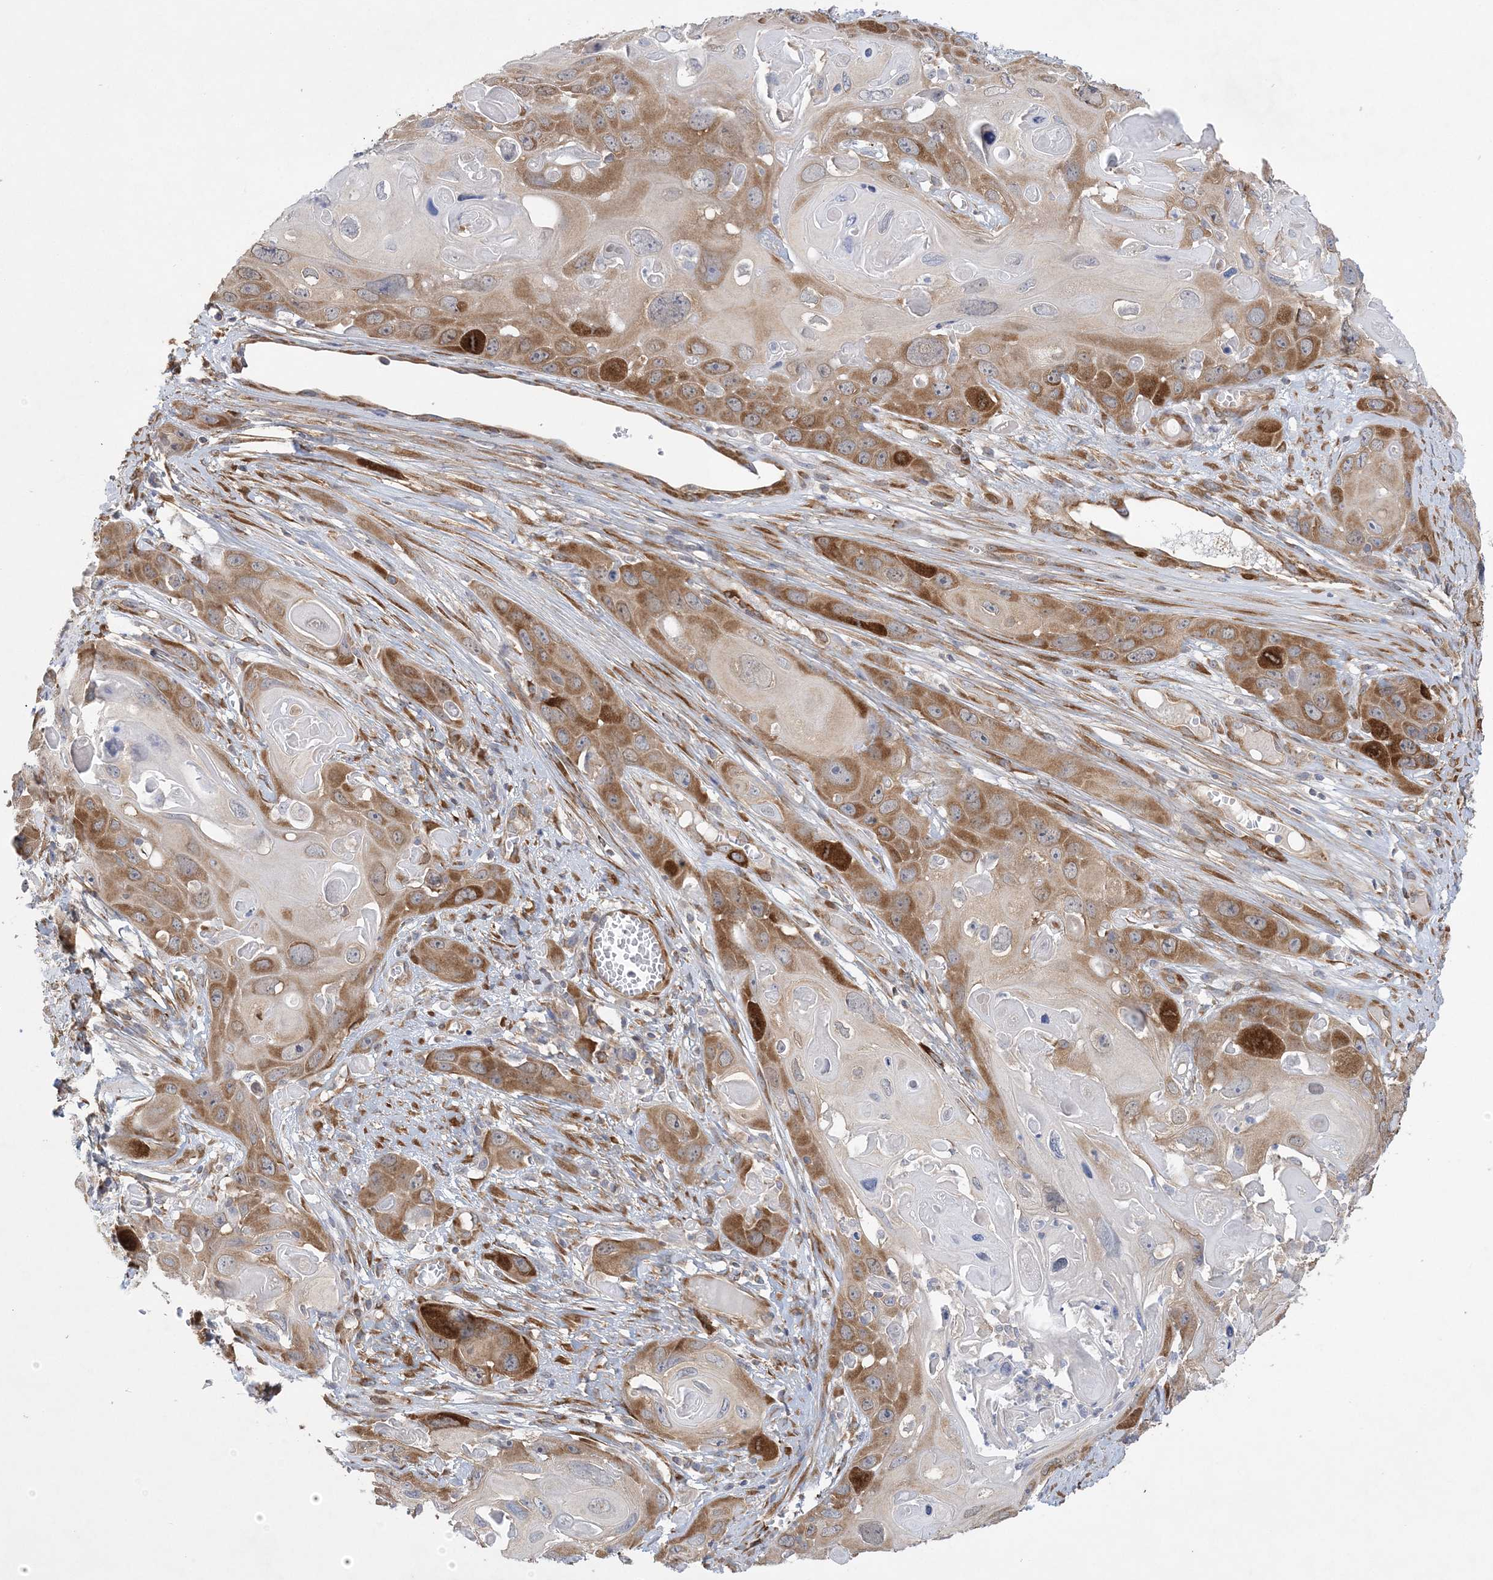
{"staining": {"intensity": "moderate", "quantity": "25%-75%", "location": "cytoplasmic/membranous"}, "tissue": "skin cancer", "cell_type": "Tumor cells", "image_type": "cancer", "snomed": [{"axis": "morphology", "description": "Squamous cell carcinoma, NOS"}, {"axis": "topography", "description": "Skin"}], "caption": "Skin squamous cell carcinoma was stained to show a protein in brown. There is medium levels of moderate cytoplasmic/membranous expression in approximately 25%-75% of tumor cells.", "gene": "MAP4K5", "patient": {"sex": "male", "age": 55}}